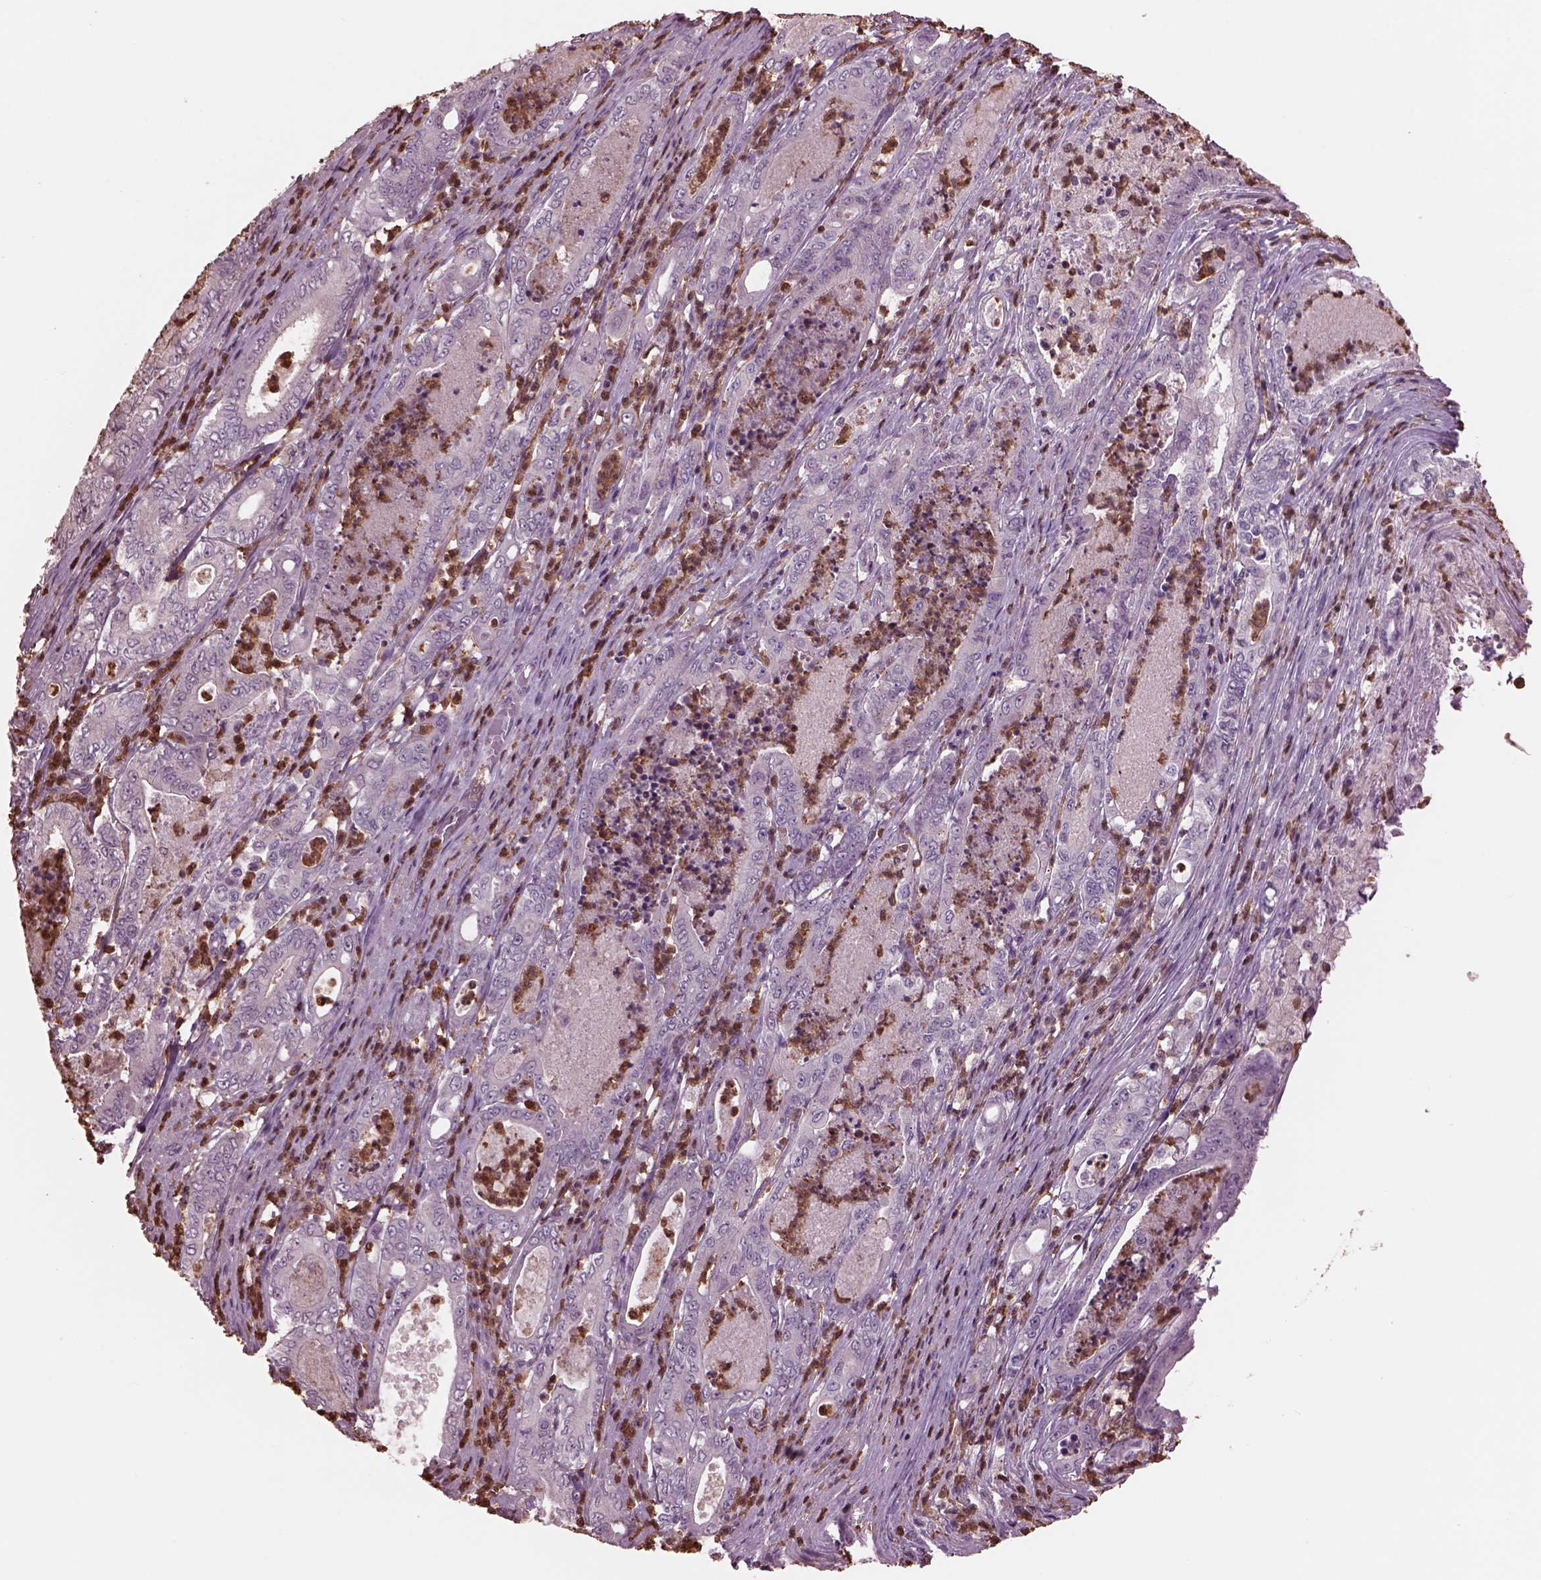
{"staining": {"intensity": "negative", "quantity": "none", "location": "none"}, "tissue": "pancreatic cancer", "cell_type": "Tumor cells", "image_type": "cancer", "snomed": [{"axis": "morphology", "description": "Adenocarcinoma, NOS"}, {"axis": "topography", "description": "Pancreas"}], "caption": "This is an immunohistochemistry image of human adenocarcinoma (pancreatic). There is no positivity in tumor cells.", "gene": "IL31RA", "patient": {"sex": "male", "age": 71}}